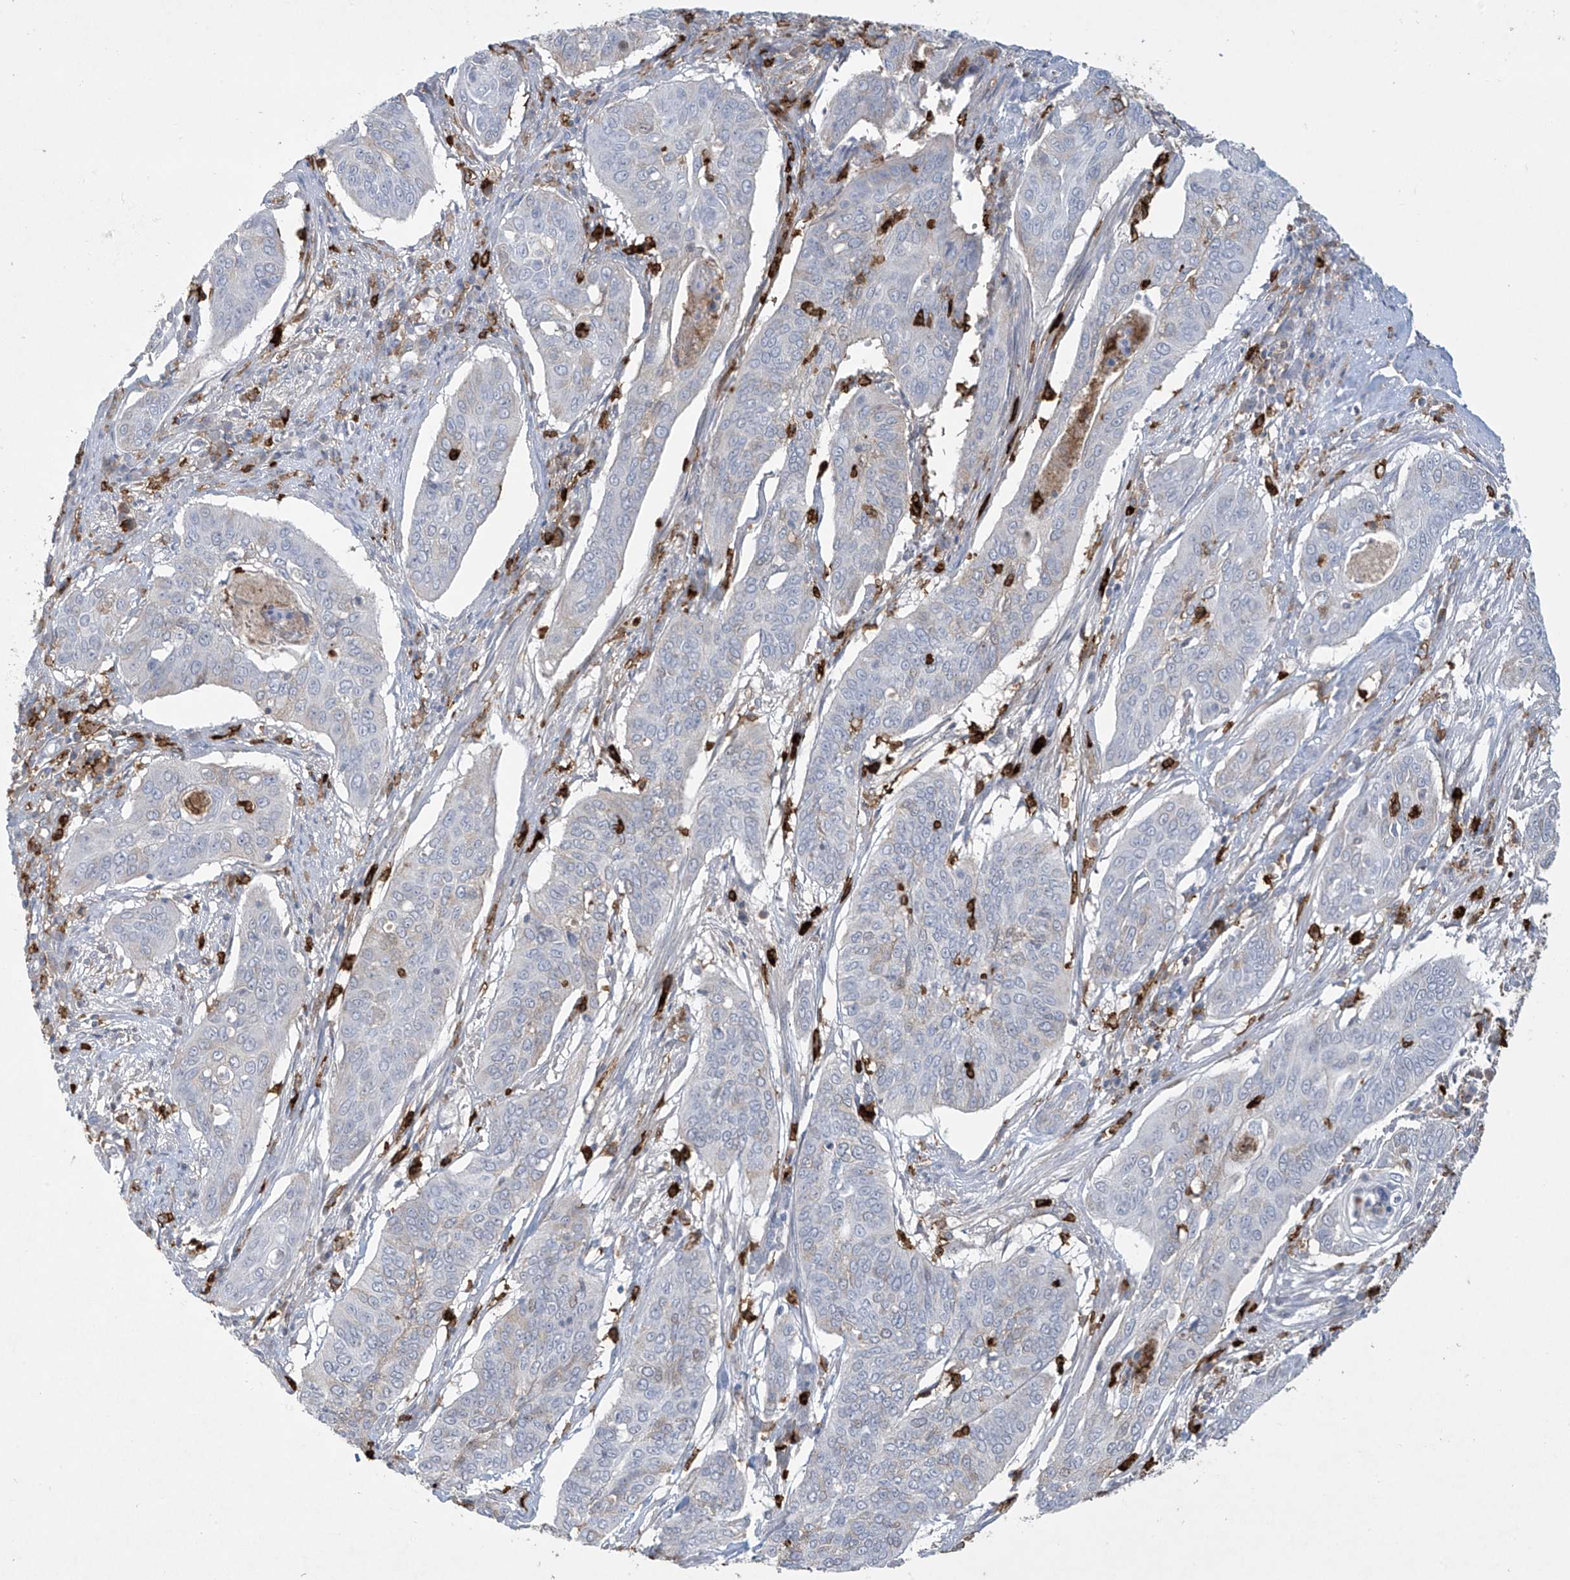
{"staining": {"intensity": "negative", "quantity": "none", "location": "none"}, "tissue": "cervical cancer", "cell_type": "Tumor cells", "image_type": "cancer", "snomed": [{"axis": "morphology", "description": "Squamous cell carcinoma, NOS"}, {"axis": "topography", "description": "Cervix"}], "caption": "A histopathology image of human cervical squamous cell carcinoma is negative for staining in tumor cells.", "gene": "FCGR3A", "patient": {"sex": "female", "age": 39}}